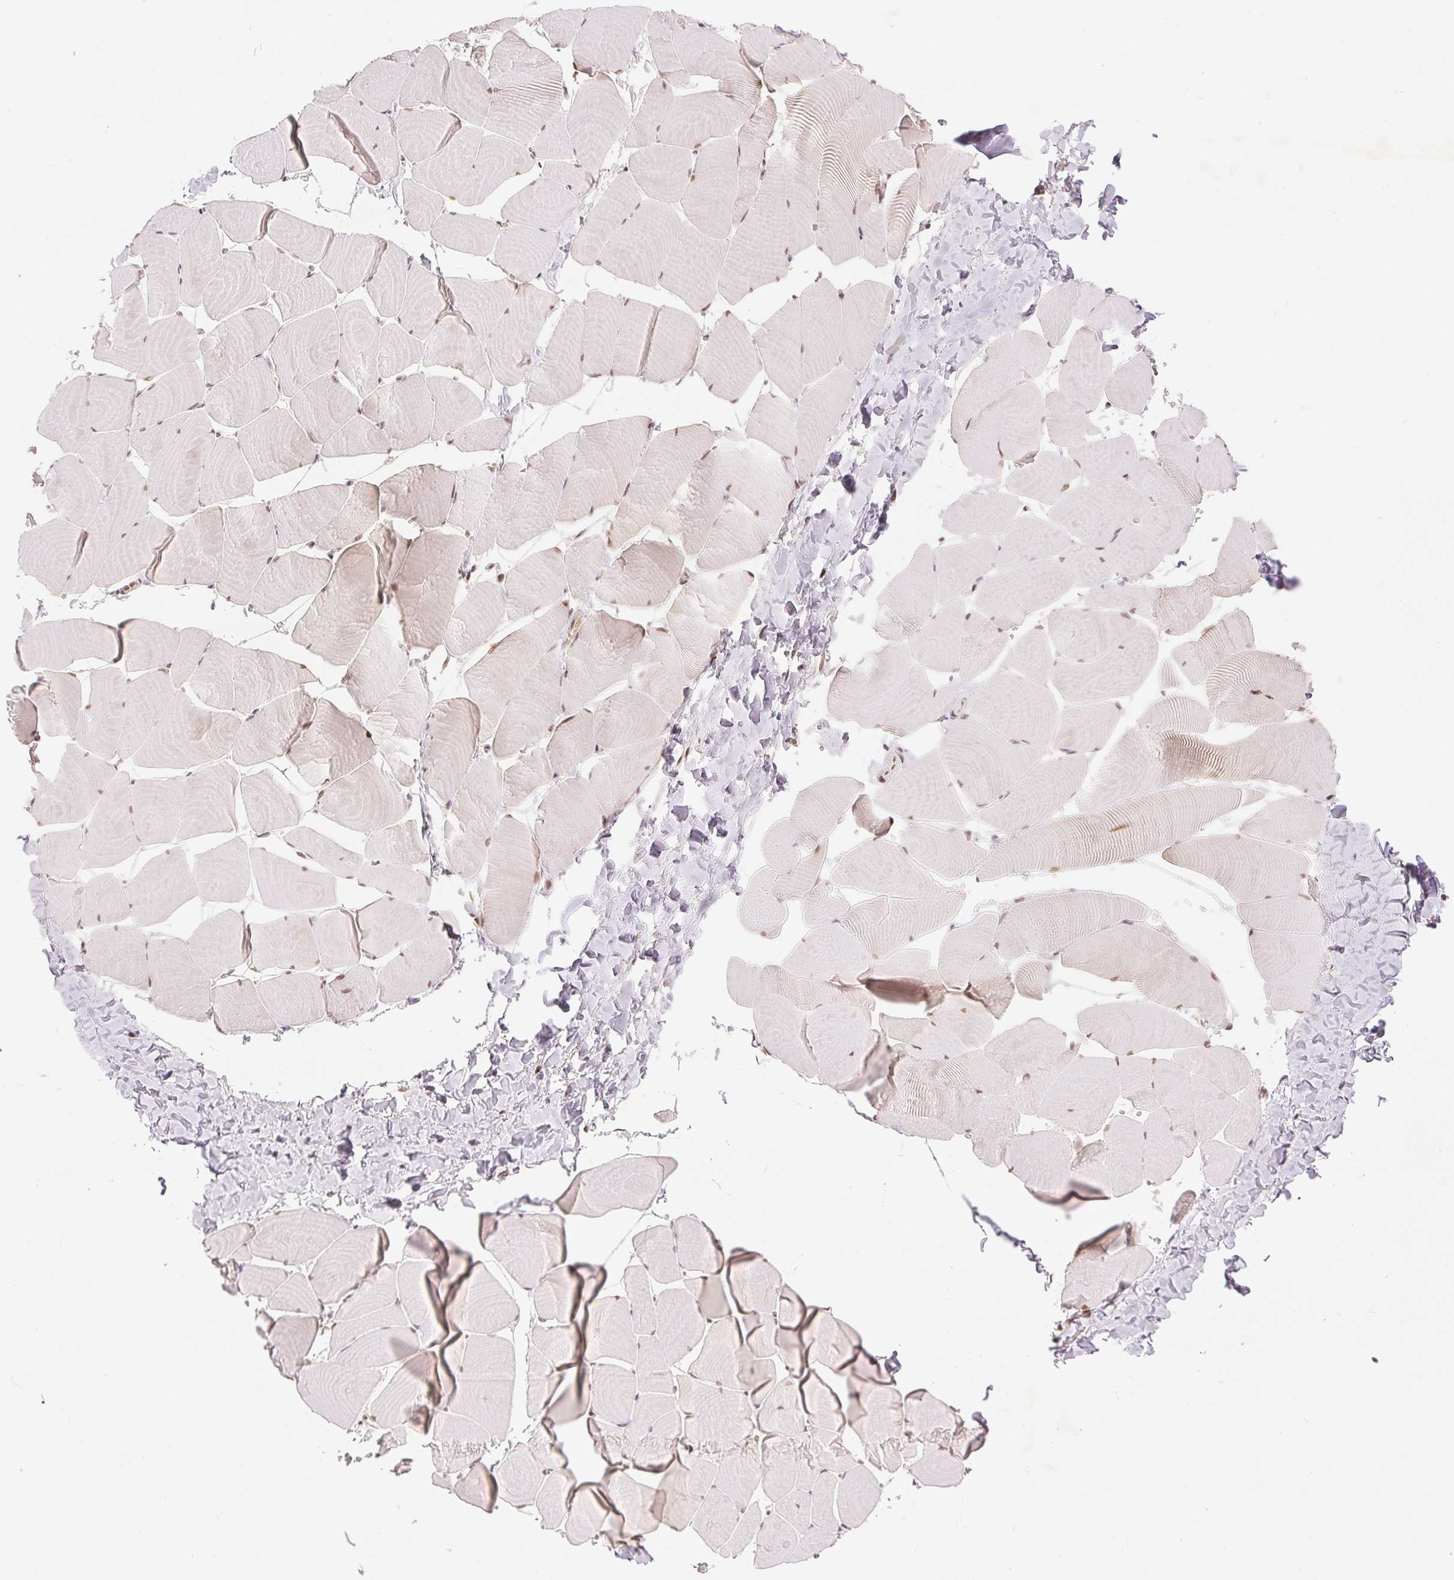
{"staining": {"intensity": "moderate", "quantity": ">75%", "location": "nuclear"}, "tissue": "skeletal muscle", "cell_type": "Myocytes", "image_type": "normal", "snomed": [{"axis": "morphology", "description": "Normal tissue, NOS"}, {"axis": "topography", "description": "Skeletal muscle"}], "caption": "An IHC histopathology image of benign tissue is shown. Protein staining in brown shows moderate nuclear positivity in skeletal muscle within myocytes.", "gene": "DEK", "patient": {"sex": "male", "age": 25}}